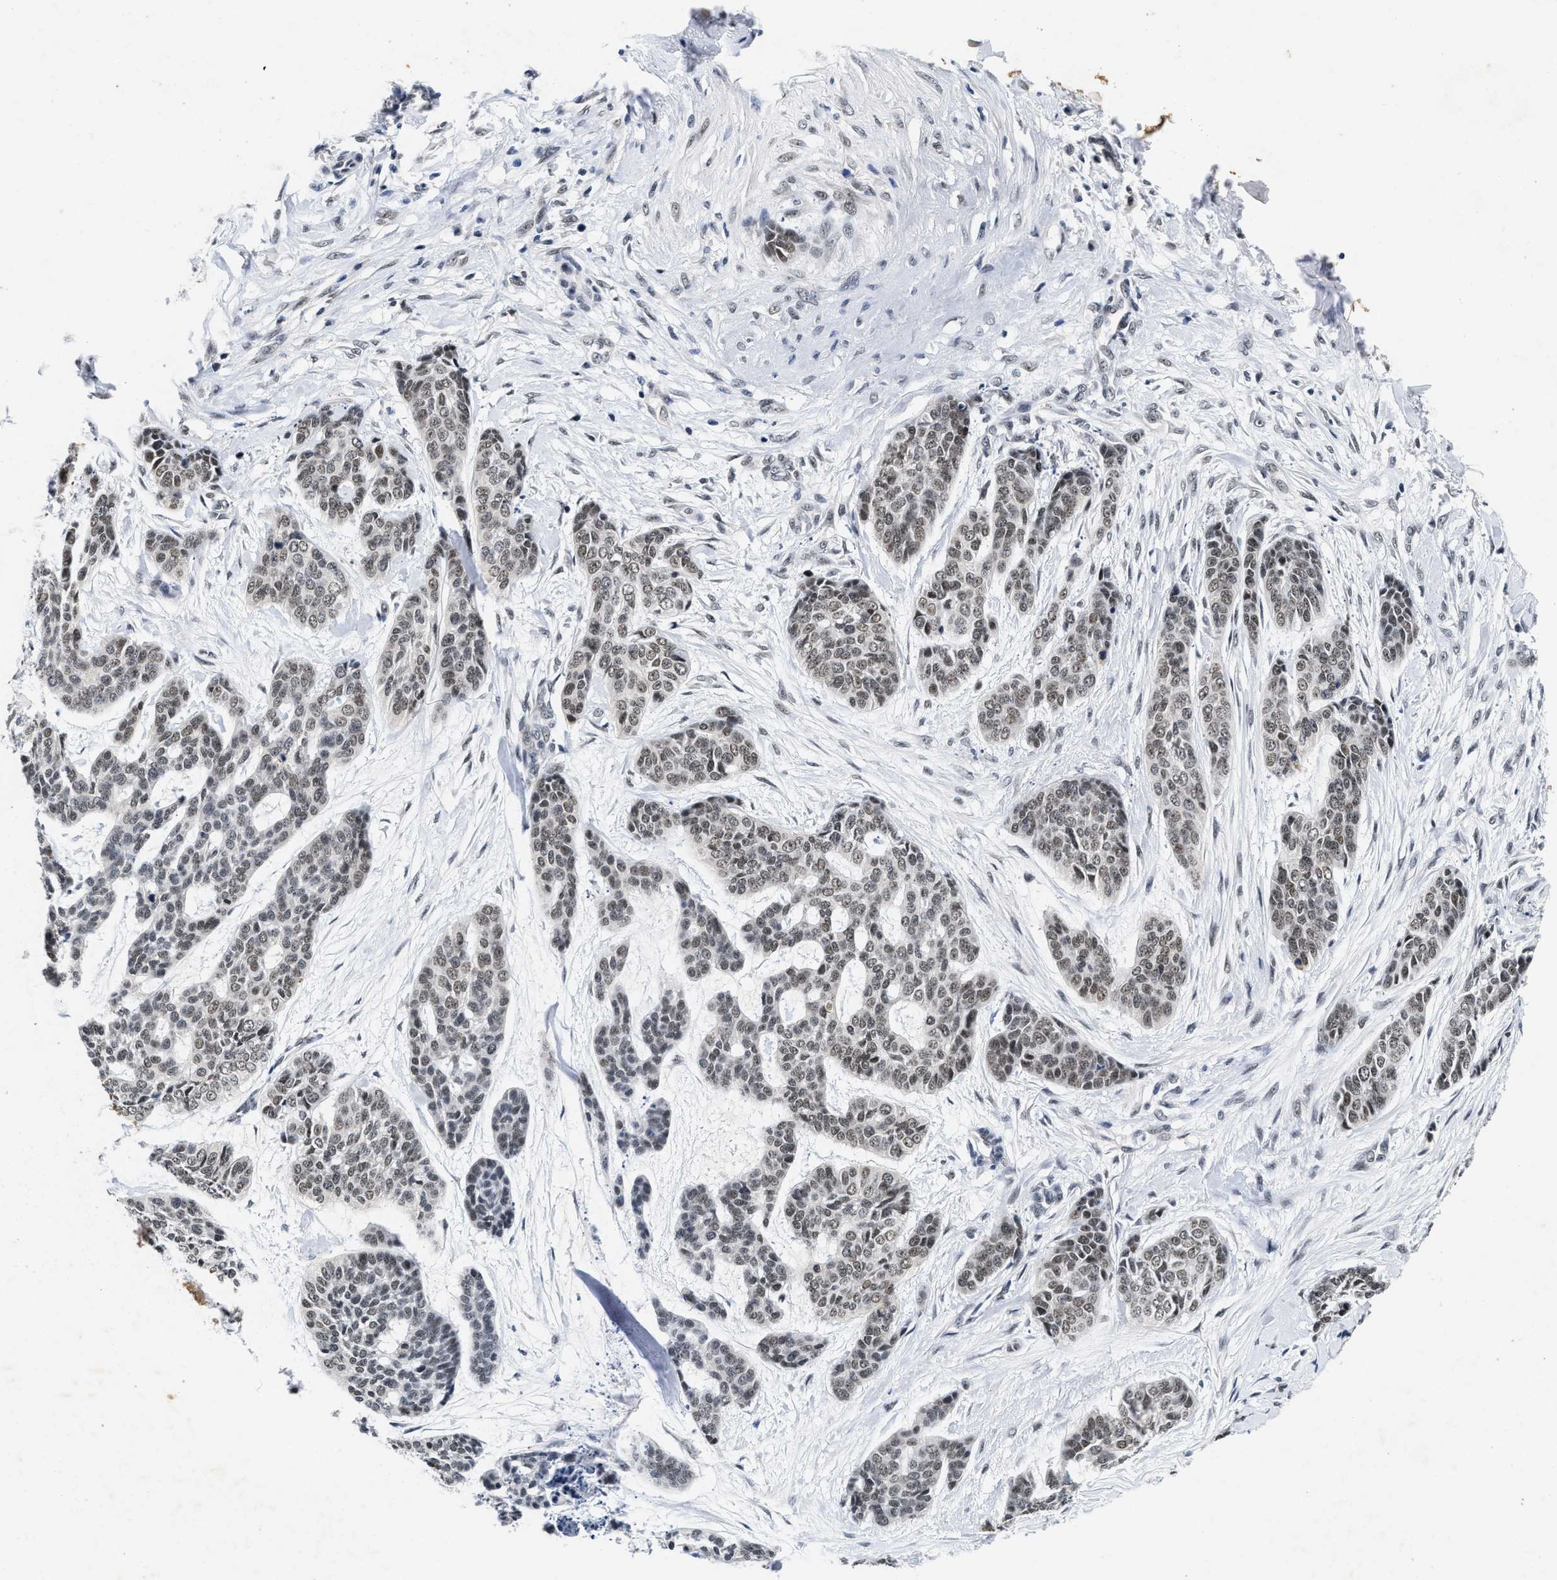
{"staining": {"intensity": "weak", "quantity": ">75%", "location": "nuclear"}, "tissue": "skin cancer", "cell_type": "Tumor cells", "image_type": "cancer", "snomed": [{"axis": "morphology", "description": "Basal cell carcinoma"}, {"axis": "topography", "description": "Skin"}], "caption": "This is a micrograph of immunohistochemistry staining of skin cancer (basal cell carcinoma), which shows weak staining in the nuclear of tumor cells.", "gene": "INIP", "patient": {"sex": "female", "age": 64}}